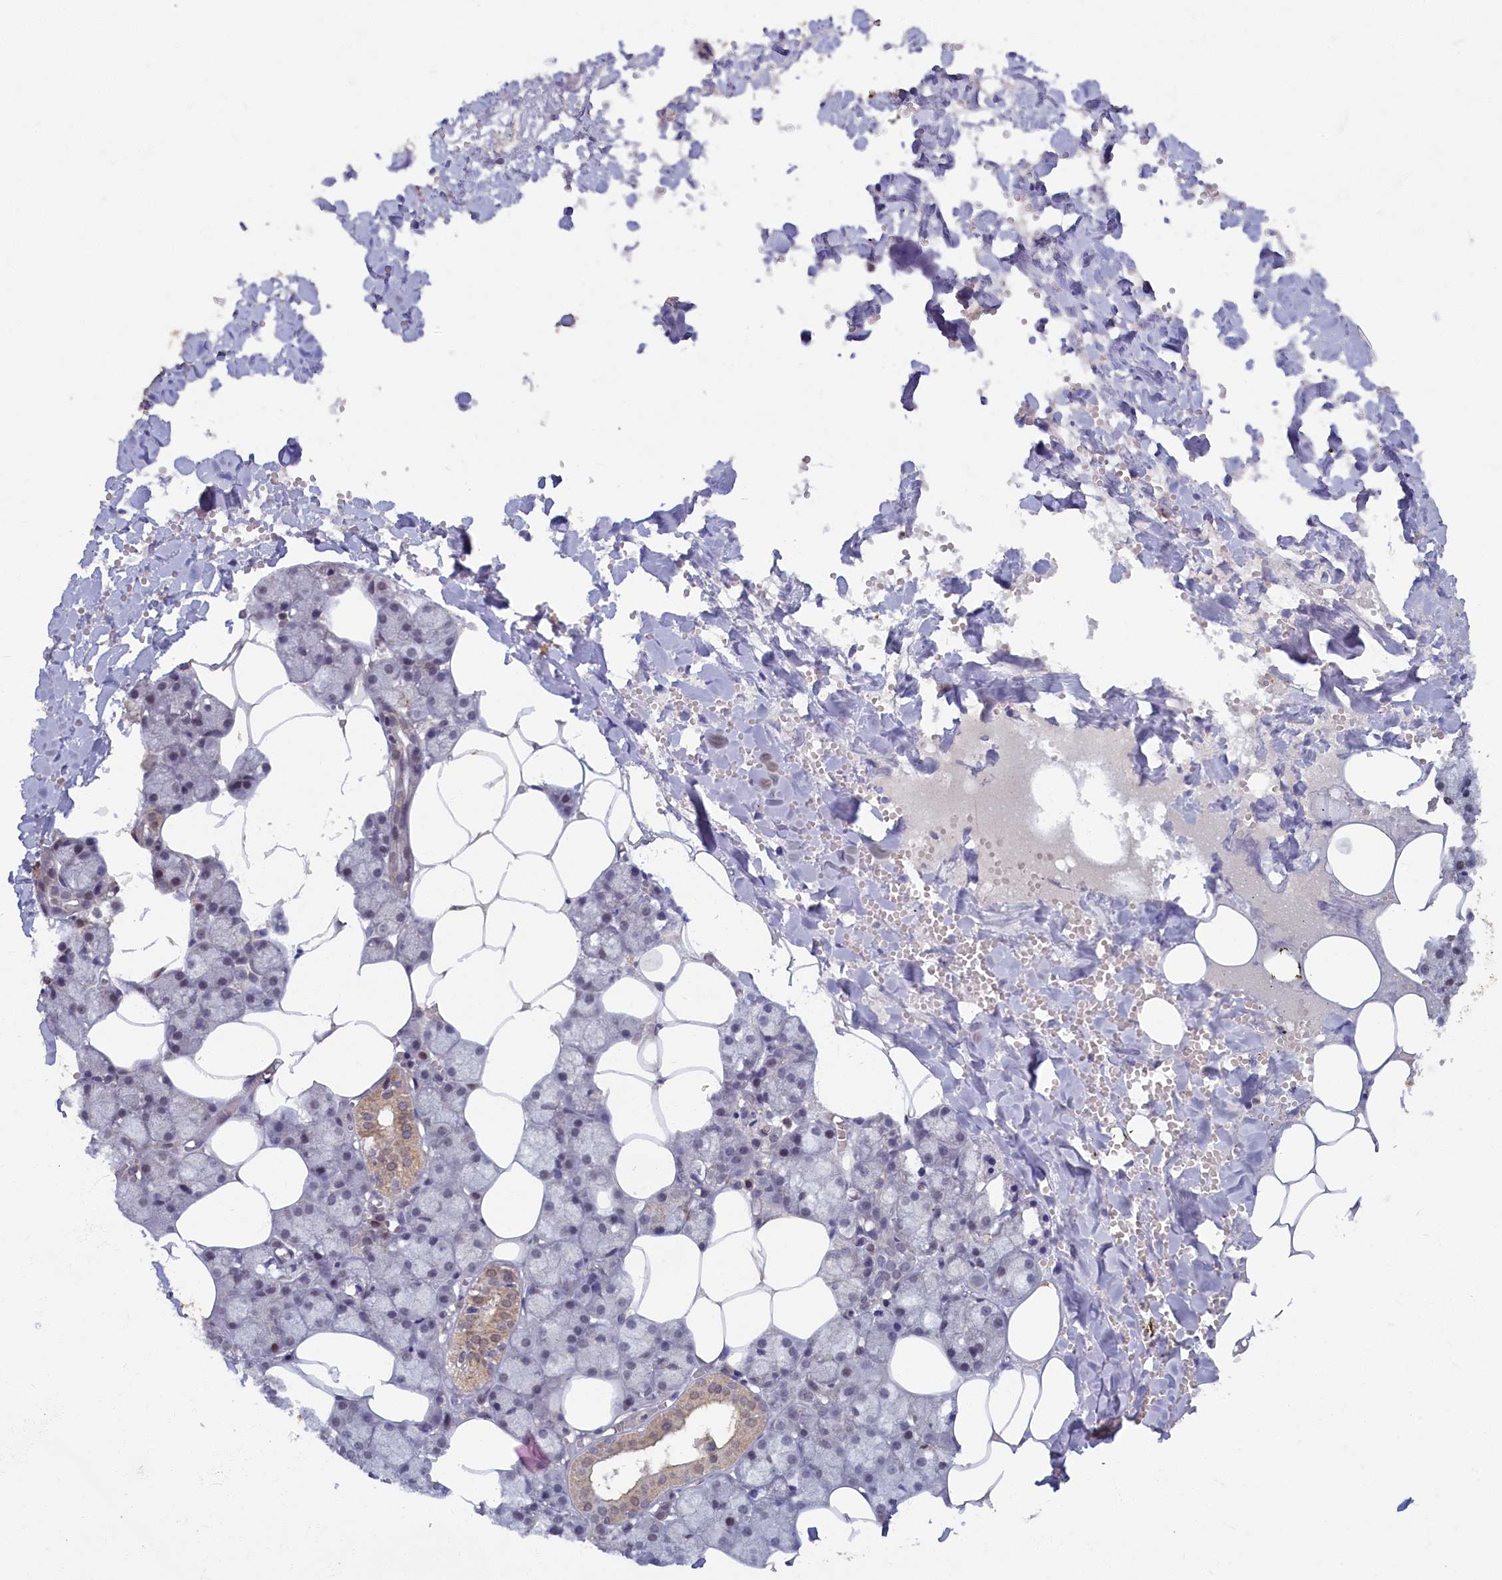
{"staining": {"intensity": "moderate", "quantity": "<25%", "location": "cytoplasmic/membranous"}, "tissue": "salivary gland", "cell_type": "Glandular cells", "image_type": "normal", "snomed": [{"axis": "morphology", "description": "Normal tissue, NOS"}, {"axis": "topography", "description": "Salivary gland"}], "caption": "Immunohistochemical staining of normal human salivary gland reveals <25% levels of moderate cytoplasmic/membranous protein positivity in approximately <25% of glandular cells. The staining was performed using DAB (3,3'-diaminobenzidine), with brown indicating positive protein expression. Nuclei are stained blue with hematoxylin.", "gene": "BRCA1", "patient": {"sex": "male", "age": 62}}